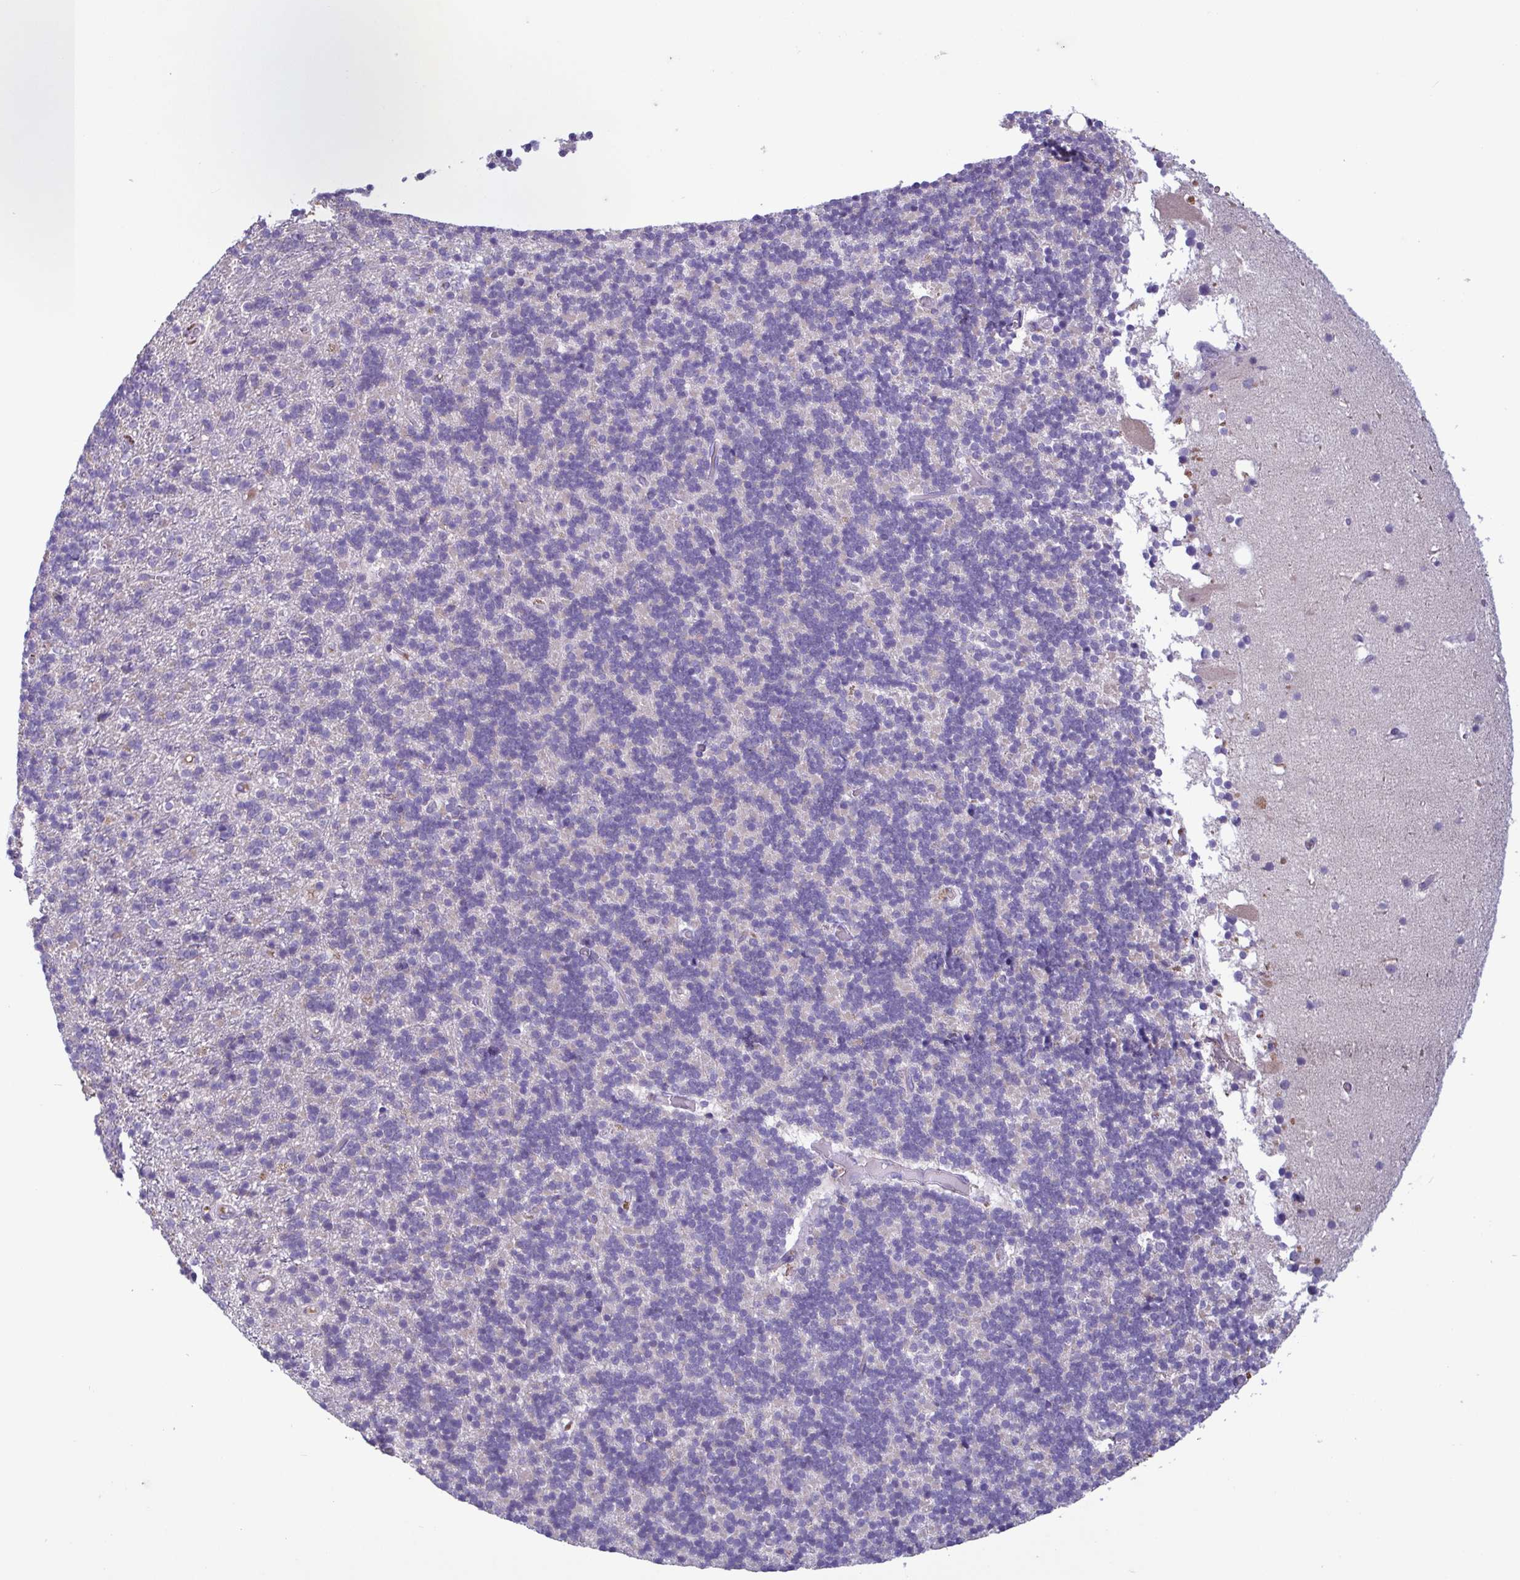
{"staining": {"intensity": "negative", "quantity": "none", "location": "none"}, "tissue": "cerebellum", "cell_type": "Cells in granular layer", "image_type": "normal", "snomed": [{"axis": "morphology", "description": "Normal tissue, NOS"}, {"axis": "topography", "description": "Cerebellum"}], "caption": "High power microscopy micrograph of an IHC photomicrograph of unremarkable cerebellum, revealing no significant expression in cells in granular layer.", "gene": "F13B", "patient": {"sex": "male", "age": 70}}